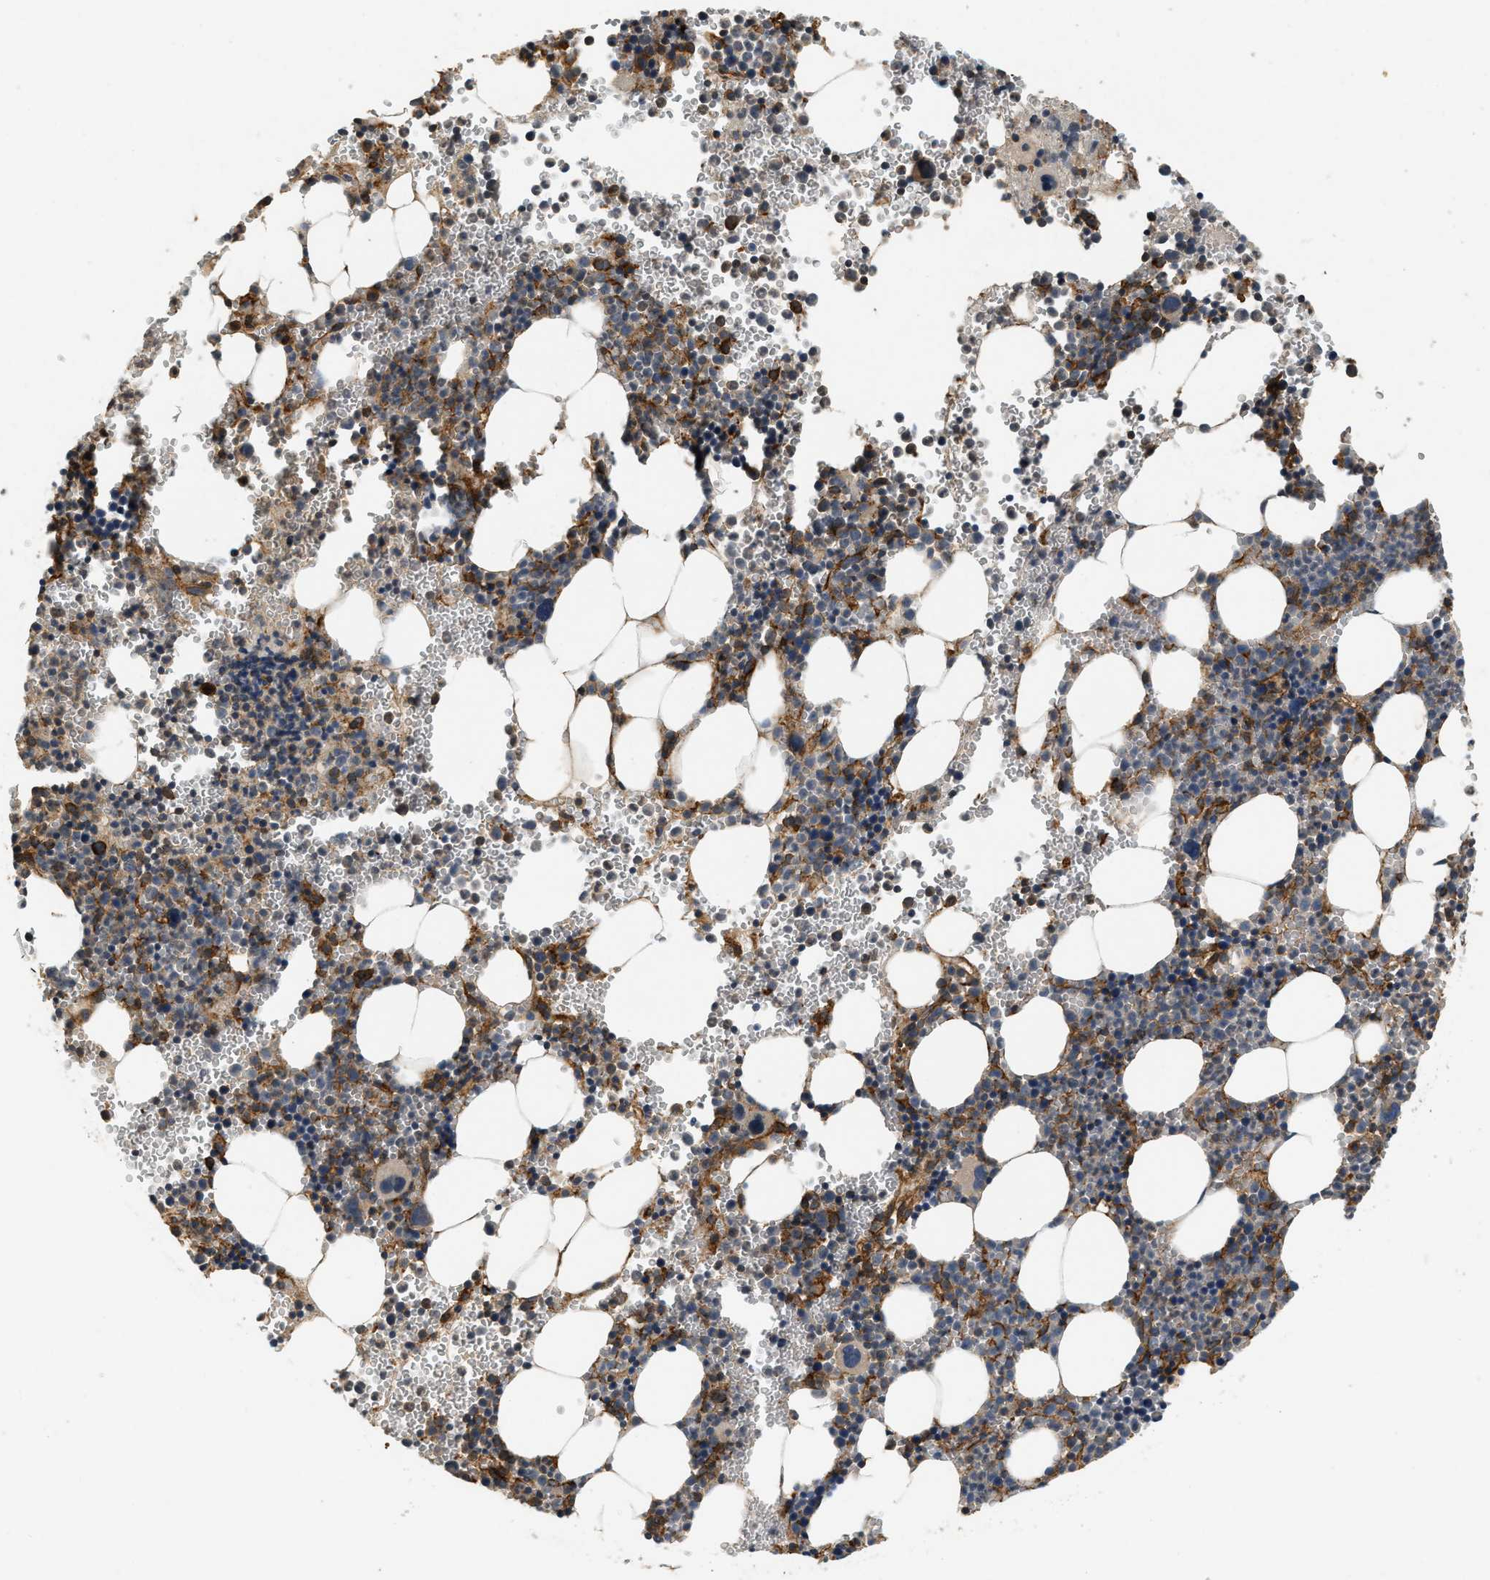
{"staining": {"intensity": "moderate", "quantity": "25%-75%", "location": "cytoplasmic/membranous"}, "tissue": "bone marrow", "cell_type": "Hematopoietic cells", "image_type": "normal", "snomed": [{"axis": "morphology", "description": "Normal tissue, NOS"}, {"axis": "morphology", "description": "Inflammation, NOS"}, {"axis": "topography", "description": "Bone marrow"}], "caption": "Bone marrow stained with IHC exhibits moderate cytoplasmic/membranous staining in approximately 25%-75% of hematopoietic cells. The protein is shown in brown color, while the nuclei are stained blue.", "gene": "HIP1", "patient": {"sex": "male", "age": 22}}